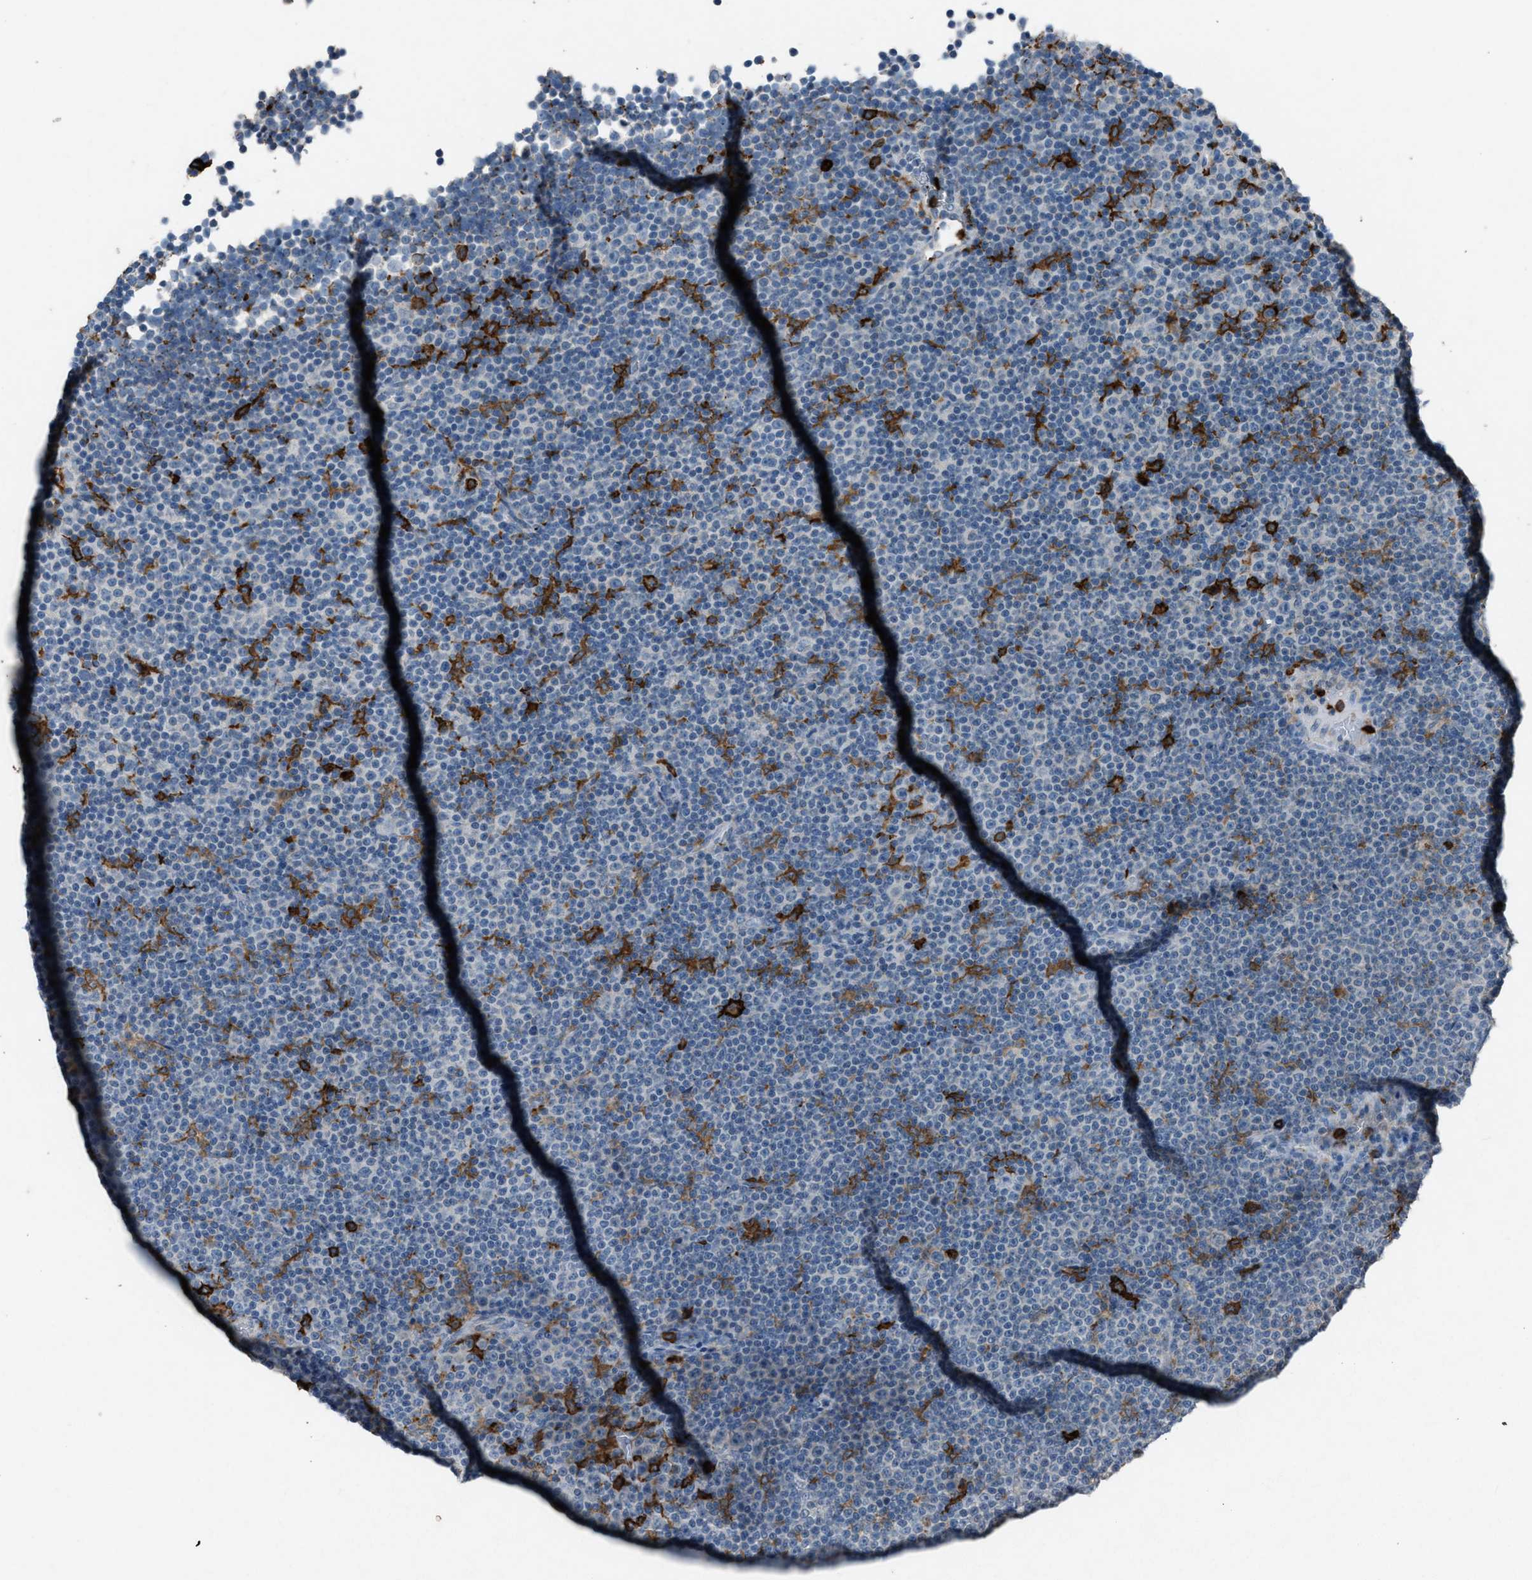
{"staining": {"intensity": "negative", "quantity": "none", "location": "none"}, "tissue": "lymphoma", "cell_type": "Tumor cells", "image_type": "cancer", "snomed": [{"axis": "morphology", "description": "Malignant lymphoma, non-Hodgkin's type, Low grade"}, {"axis": "topography", "description": "Lymph node"}], "caption": "A high-resolution micrograph shows IHC staining of lymphoma, which shows no significant positivity in tumor cells.", "gene": "FCER1G", "patient": {"sex": "female", "age": 67}}